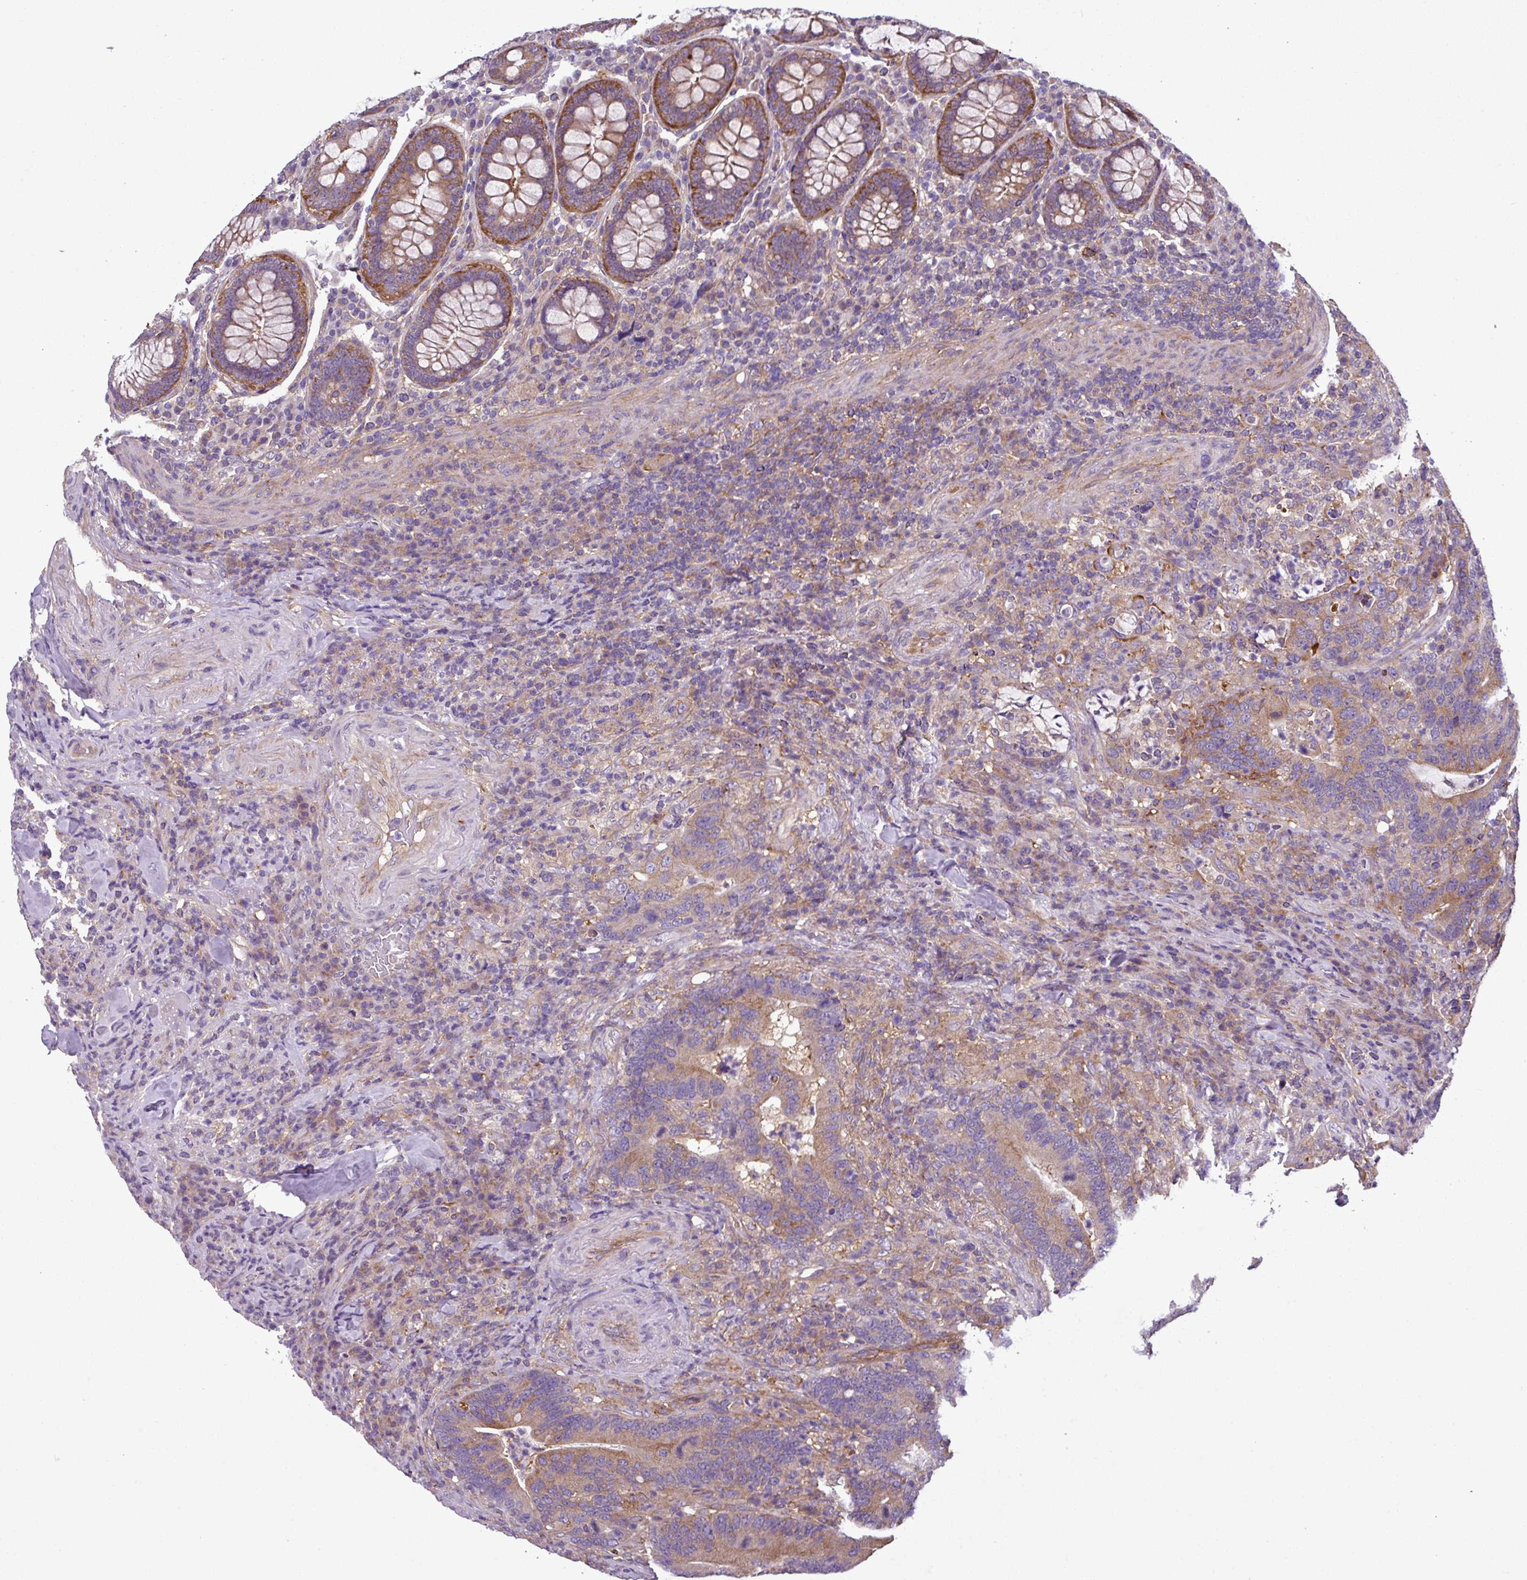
{"staining": {"intensity": "moderate", "quantity": ">75%", "location": "cytoplasmic/membranous"}, "tissue": "colorectal cancer", "cell_type": "Tumor cells", "image_type": "cancer", "snomed": [{"axis": "morphology", "description": "Adenocarcinoma, NOS"}, {"axis": "topography", "description": "Colon"}], "caption": "Immunohistochemical staining of adenocarcinoma (colorectal) exhibits moderate cytoplasmic/membranous protein expression in about >75% of tumor cells. Using DAB (brown) and hematoxylin (blue) stains, captured at high magnification using brightfield microscopy.", "gene": "SLC23A2", "patient": {"sex": "female", "age": 66}}